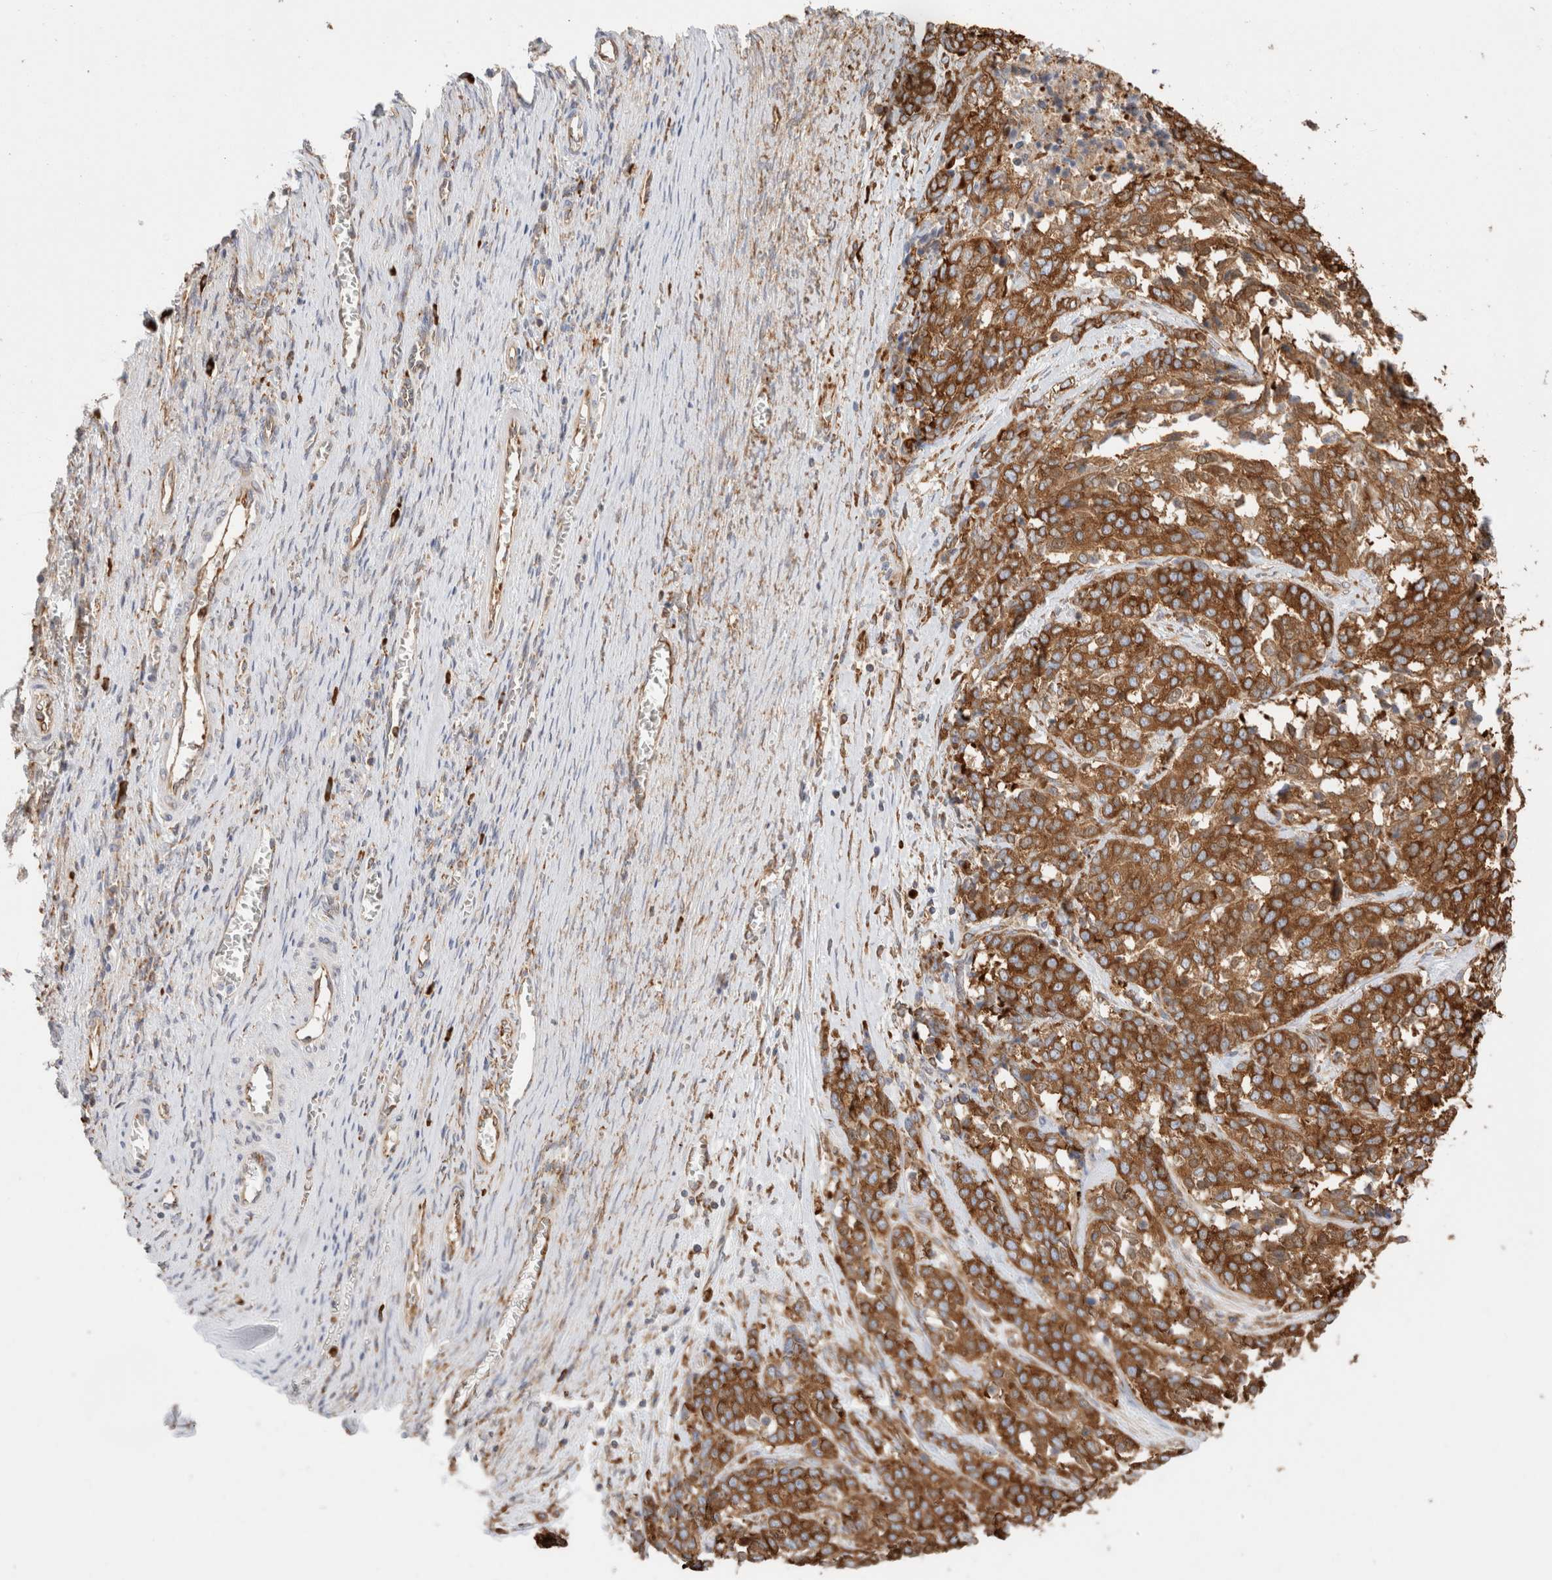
{"staining": {"intensity": "strong", "quantity": ">75%", "location": "cytoplasmic/membranous"}, "tissue": "ovarian cancer", "cell_type": "Tumor cells", "image_type": "cancer", "snomed": [{"axis": "morphology", "description": "Cystadenocarcinoma, serous, NOS"}, {"axis": "topography", "description": "Ovary"}], "caption": "Tumor cells show strong cytoplasmic/membranous positivity in about >75% of cells in ovarian cancer (serous cystadenocarcinoma). Immunohistochemistry stains the protein of interest in brown and the nuclei are stained blue.", "gene": "ZC2HC1A", "patient": {"sex": "female", "age": 44}}